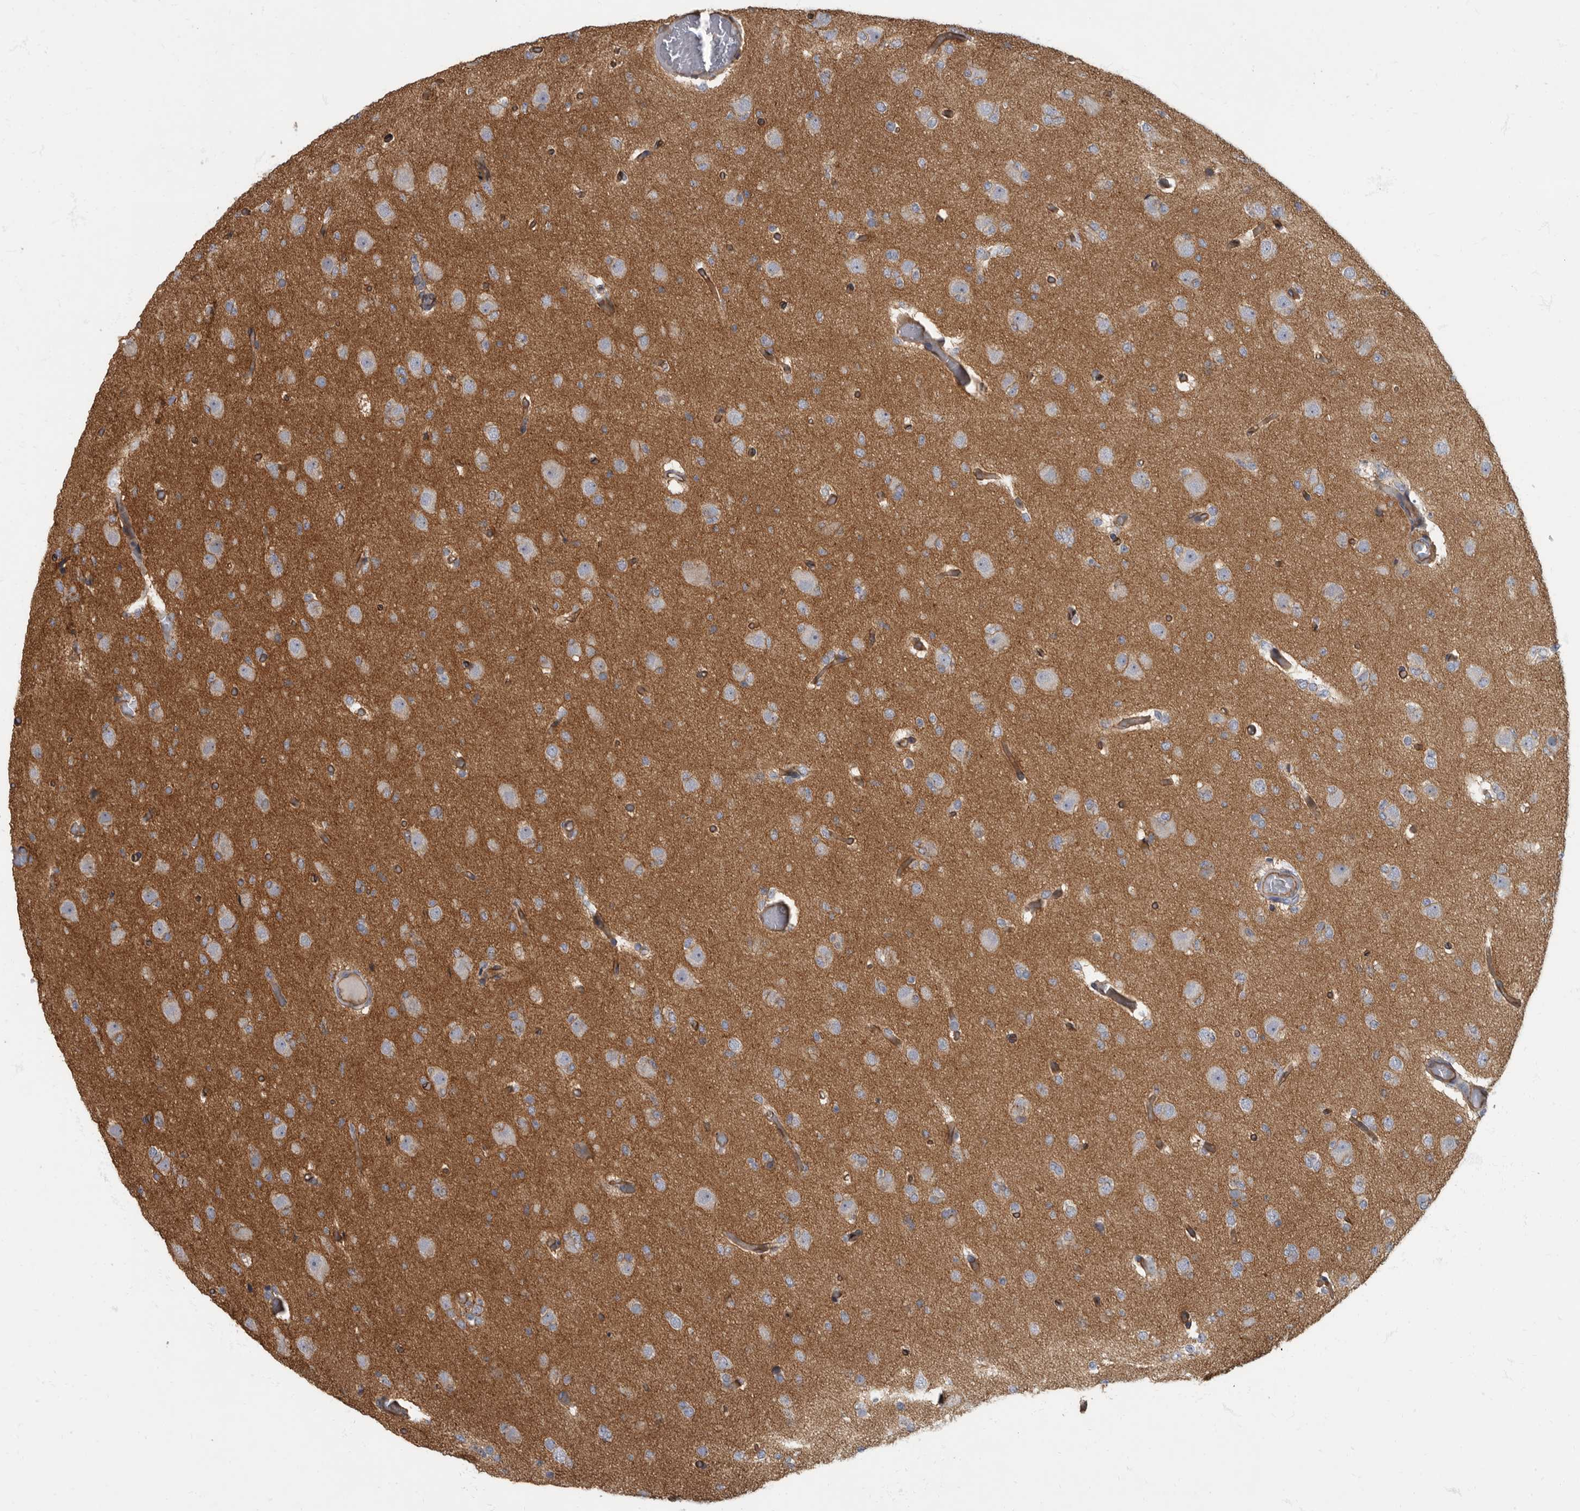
{"staining": {"intensity": "negative", "quantity": "none", "location": "none"}, "tissue": "glioma", "cell_type": "Tumor cells", "image_type": "cancer", "snomed": [{"axis": "morphology", "description": "Glioma, malignant, Low grade"}, {"axis": "topography", "description": "Brain"}], "caption": "Human glioma stained for a protein using IHC exhibits no positivity in tumor cells.", "gene": "PDK1", "patient": {"sex": "female", "age": 22}}